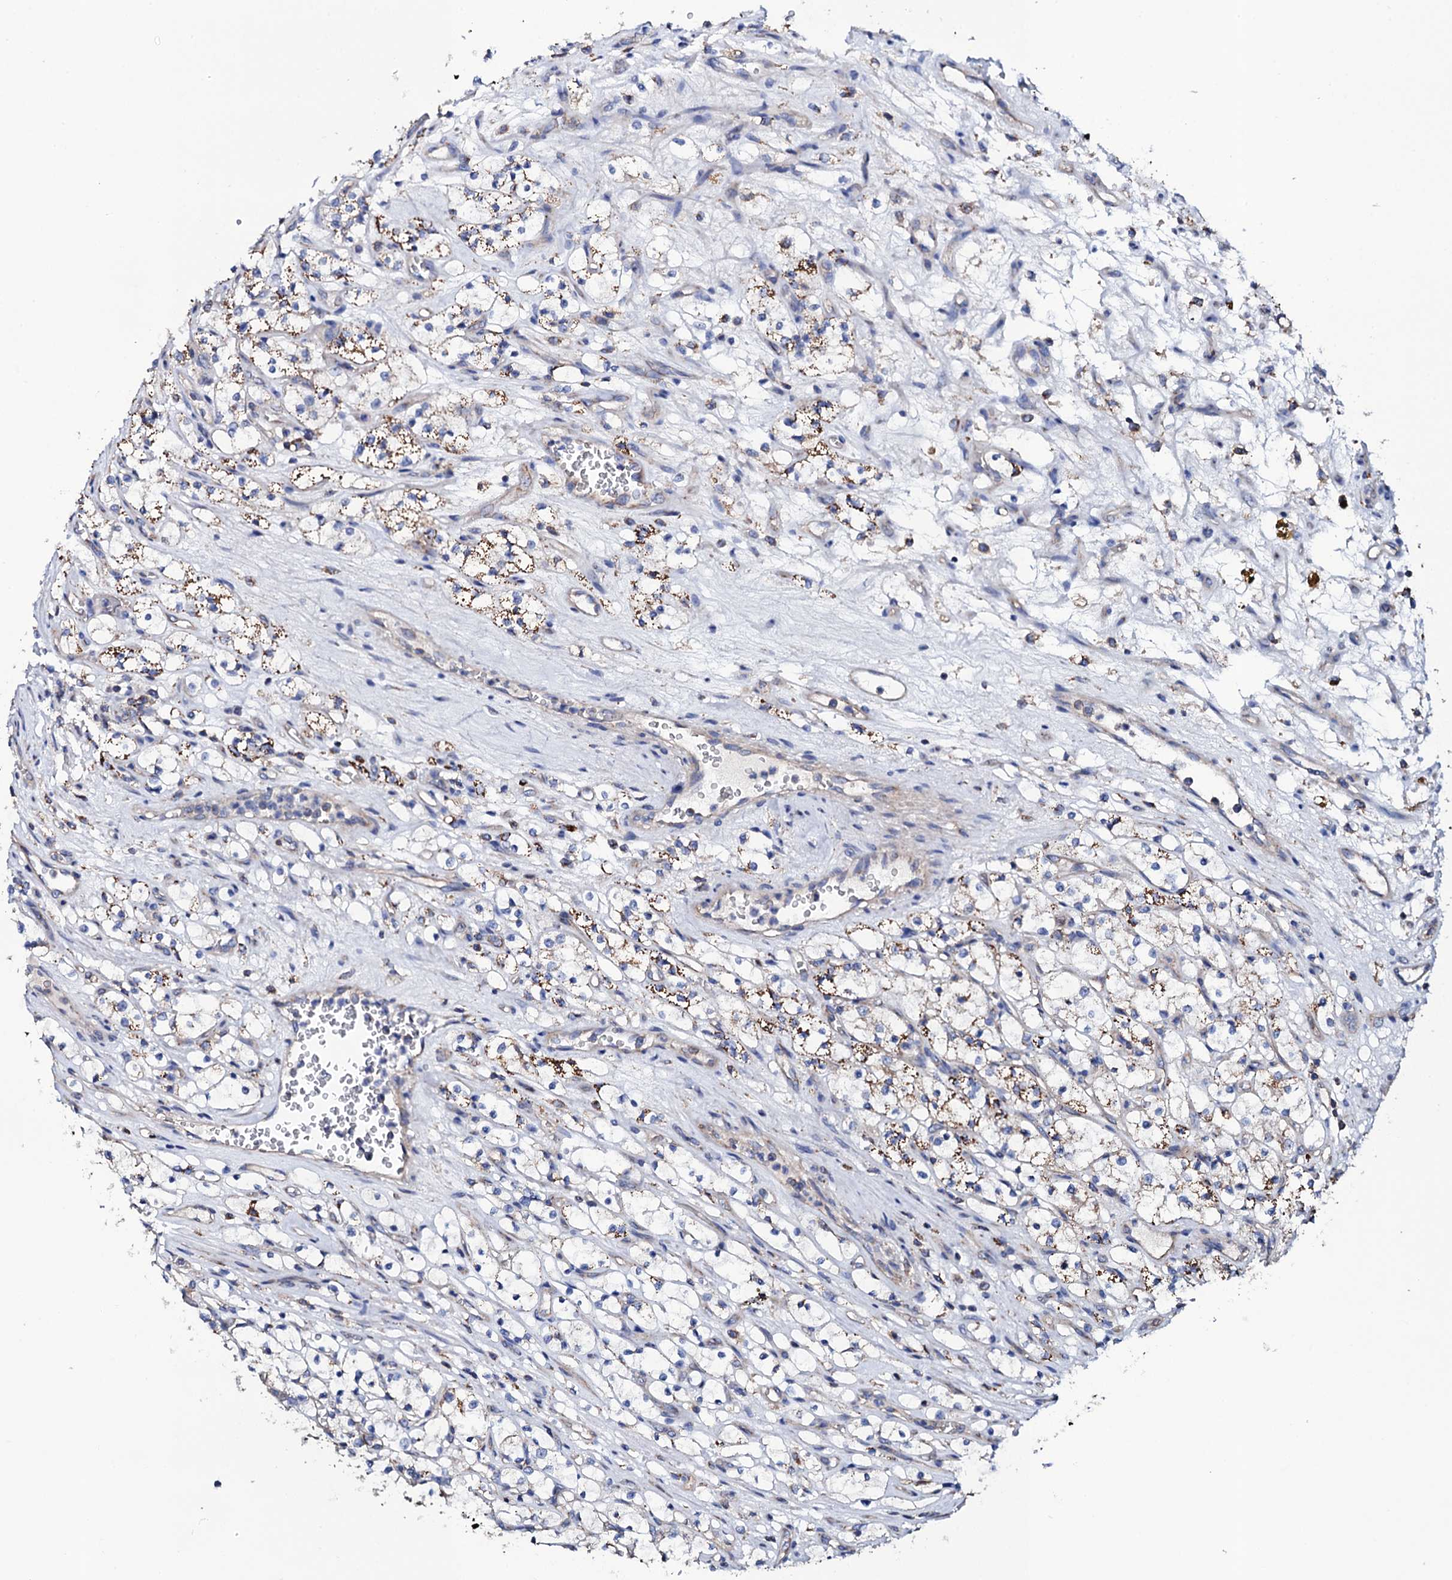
{"staining": {"intensity": "moderate", "quantity": "<25%", "location": "cytoplasmic/membranous"}, "tissue": "renal cancer", "cell_type": "Tumor cells", "image_type": "cancer", "snomed": [{"axis": "morphology", "description": "Adenocarcinoma, NOS"}, {"axis": "topography", "description": "Kidney"}], "caption": "Adenocarcinoma (renal) stained with a protein marker reveals moderate staining in tumor cells.", "gene": "TCAF2", "patient": {"sex": "female", "age": 69}}